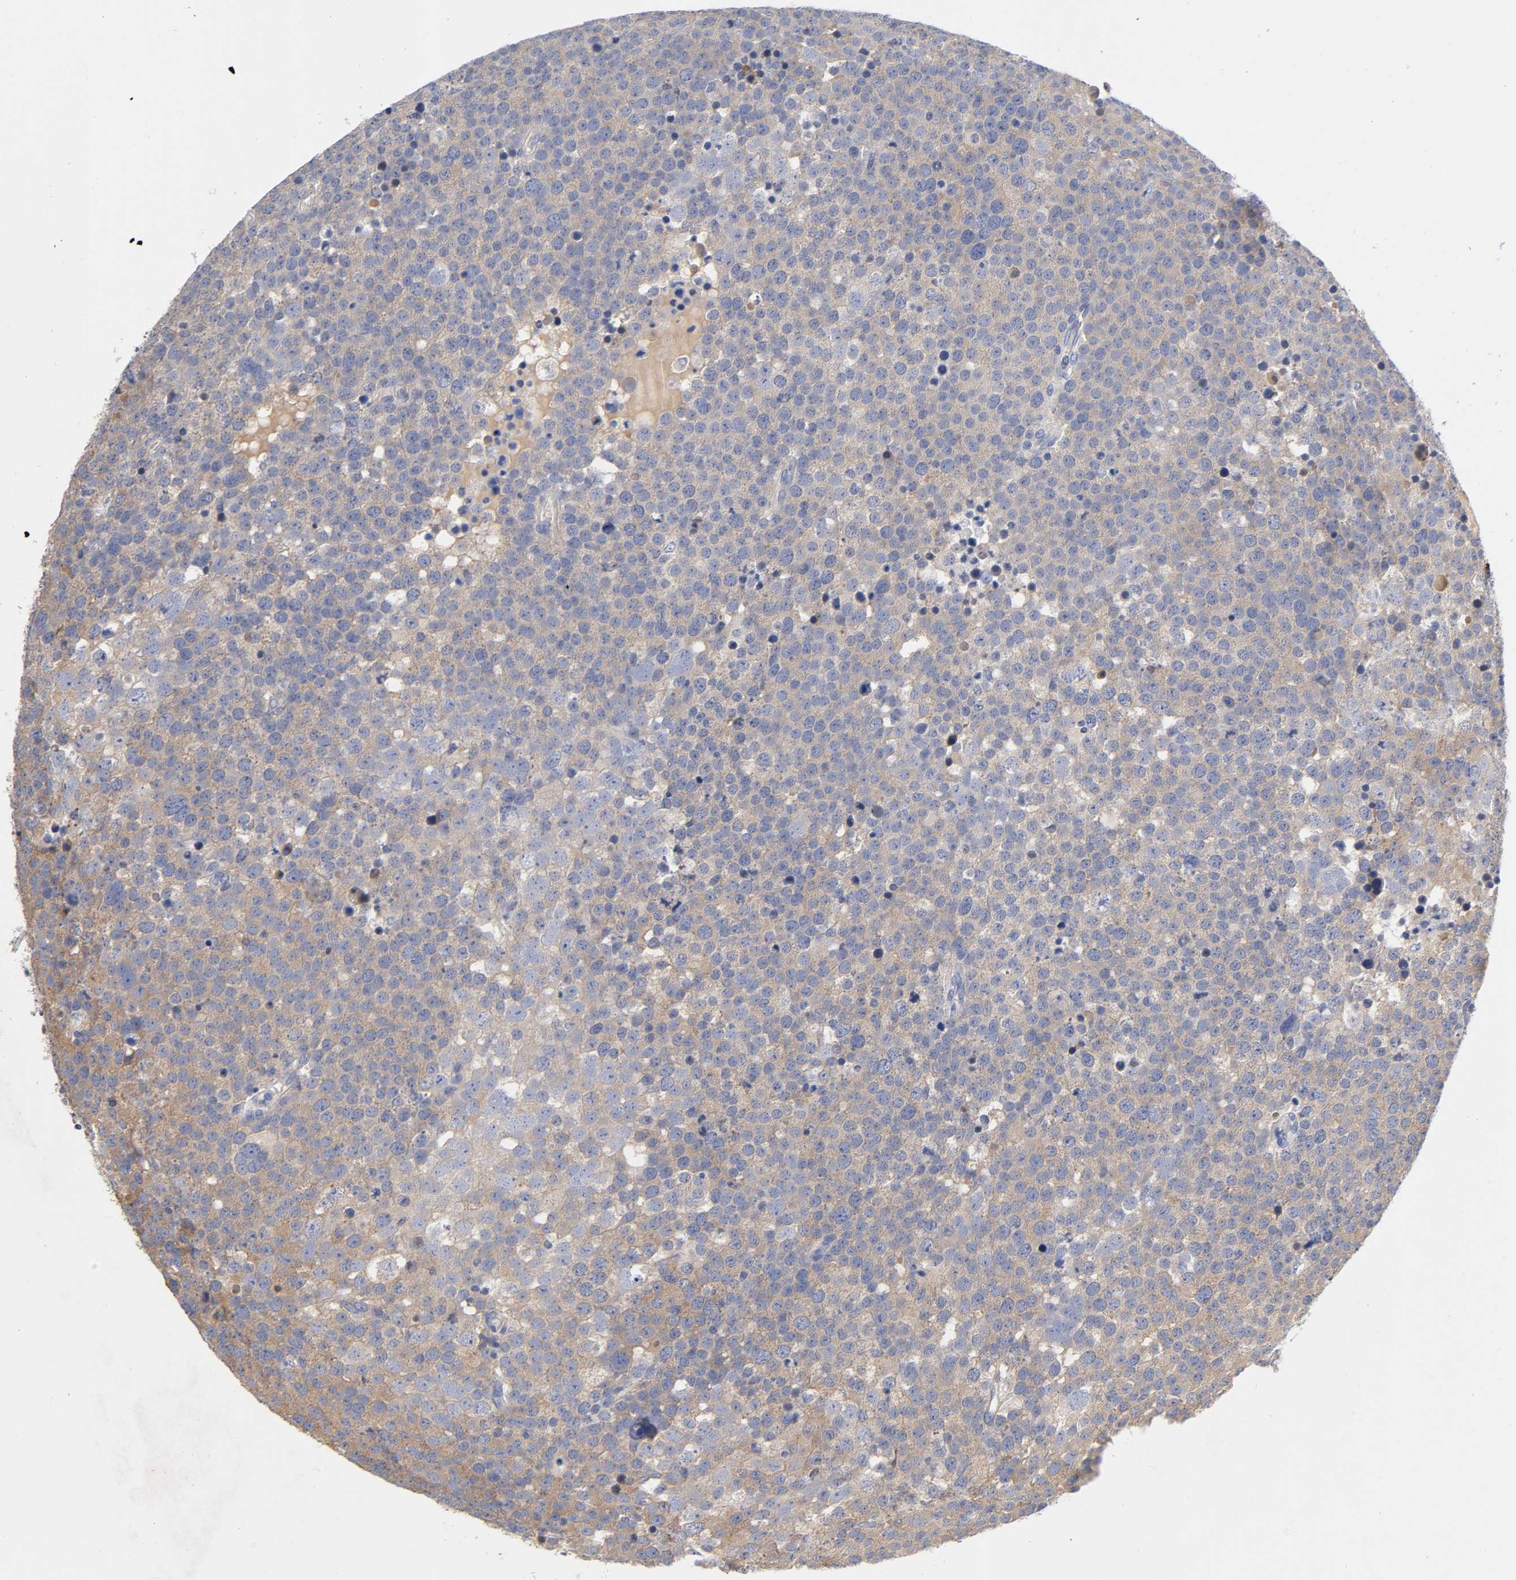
{"staining": {"intensity": "weak", "quantity": ">75%", "location": "cytoplasmic/membranous"}, "tissue": "testis cancer", "cell_type": "Tumor cells", "image_type": "cancer", "snomed": [{"axis": "morphology", "description": "Seminoma, NOS"}, {"axis": "topography", "description": "Testis"}], "caption": "Testis seminoma stained with immunohistochemistry displays weak cytoplasmic/membranous expression in about >75% of tumor cells.", "gene": "RPS29", "patient": {"sex": "male", "age": 71}}